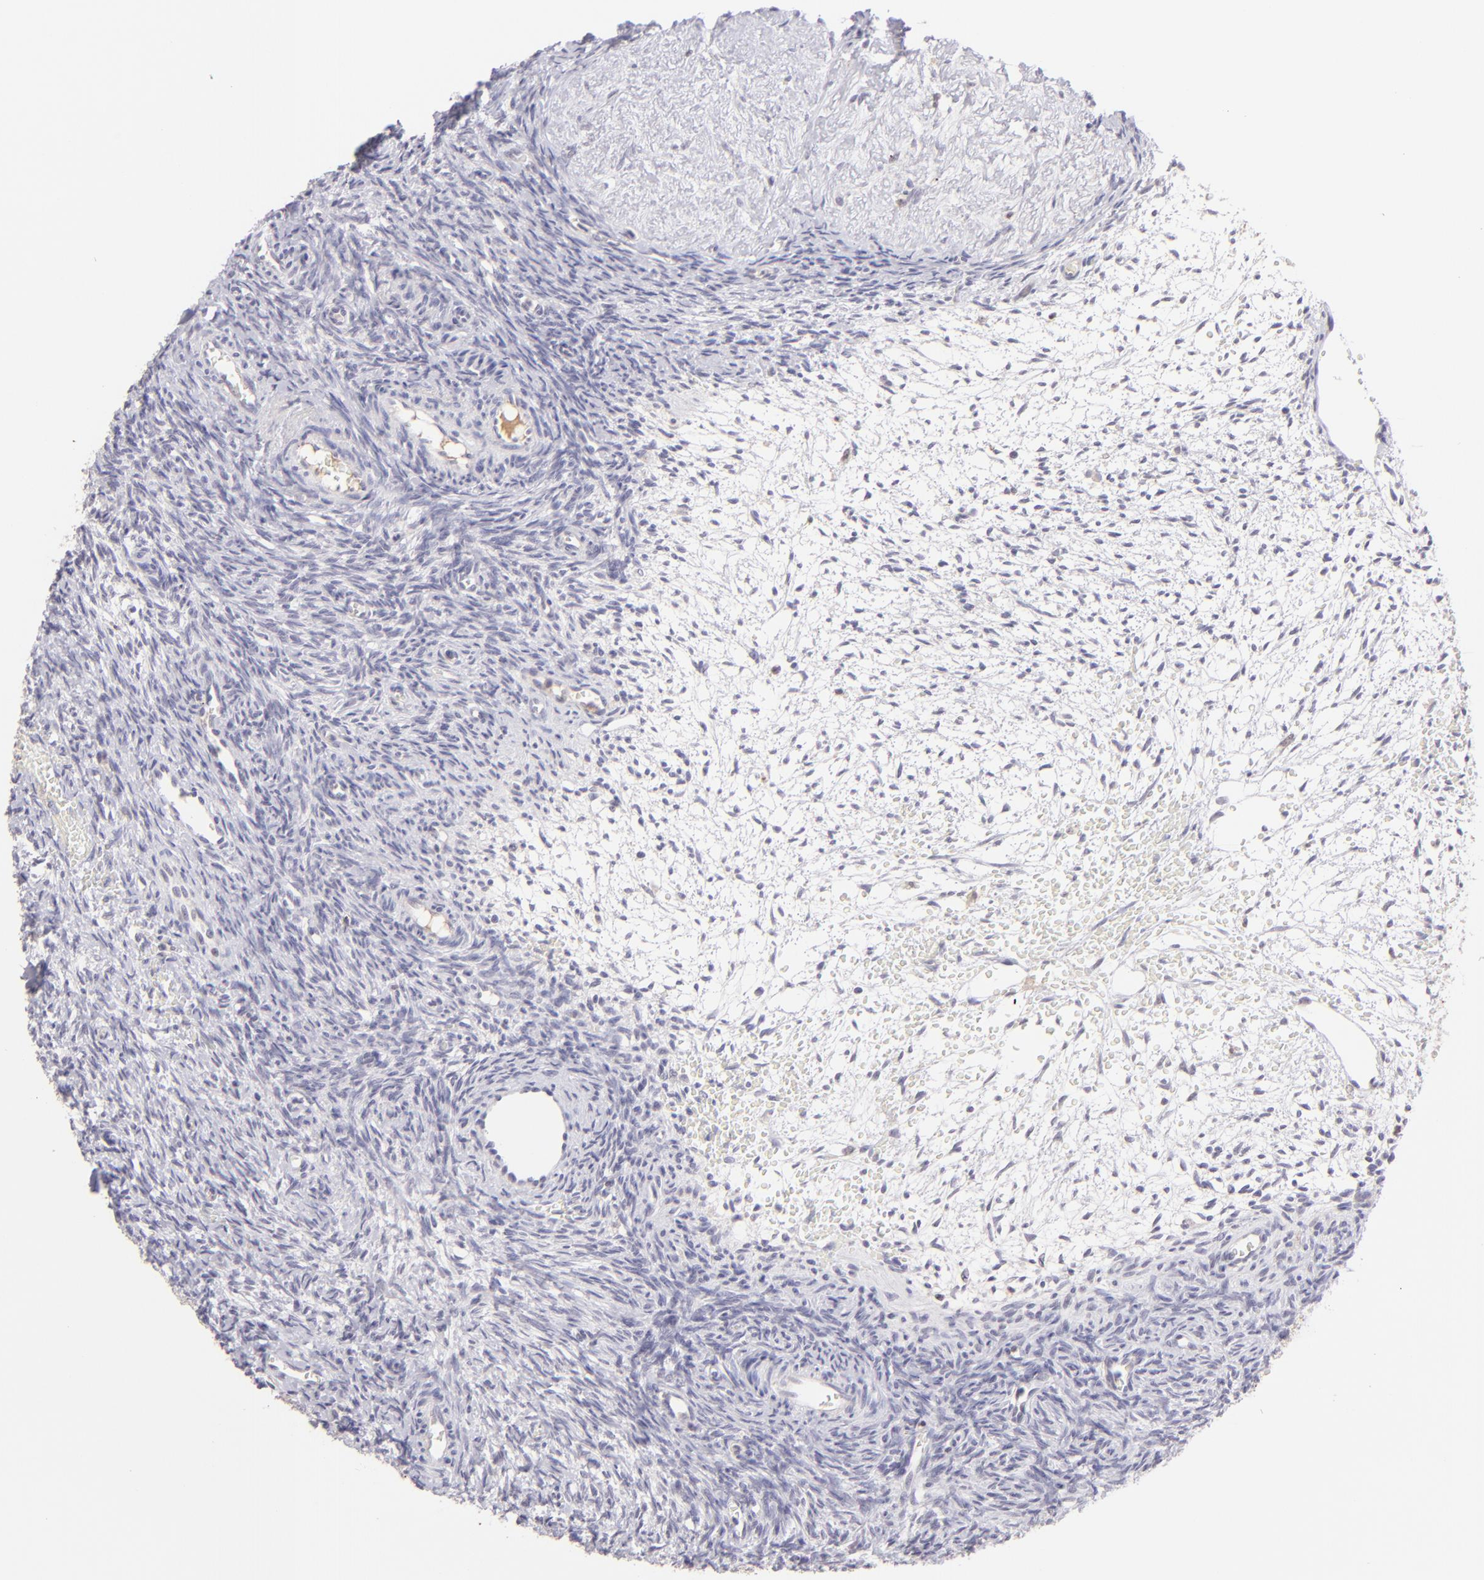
{"staining": {"intensity": "negative", "quantity": "none", "location": "none"}, "tissue": "ovary", "cell_type": "Follicle cells", "image_type": "normal", "snomed": [{"axis": "morphology", "description": "Normal tissue, NOS"}, {"axis": "topography", "description": "Ovary"}], "caption": "This photomicrograph is of normal ovary stained with IHC to label a protein in brown with the nuclei are counter-stained blue. There is no expression in follicle cells.", "gene": "MAGEA1", "patient": {"sex": "female", "age": 39}}